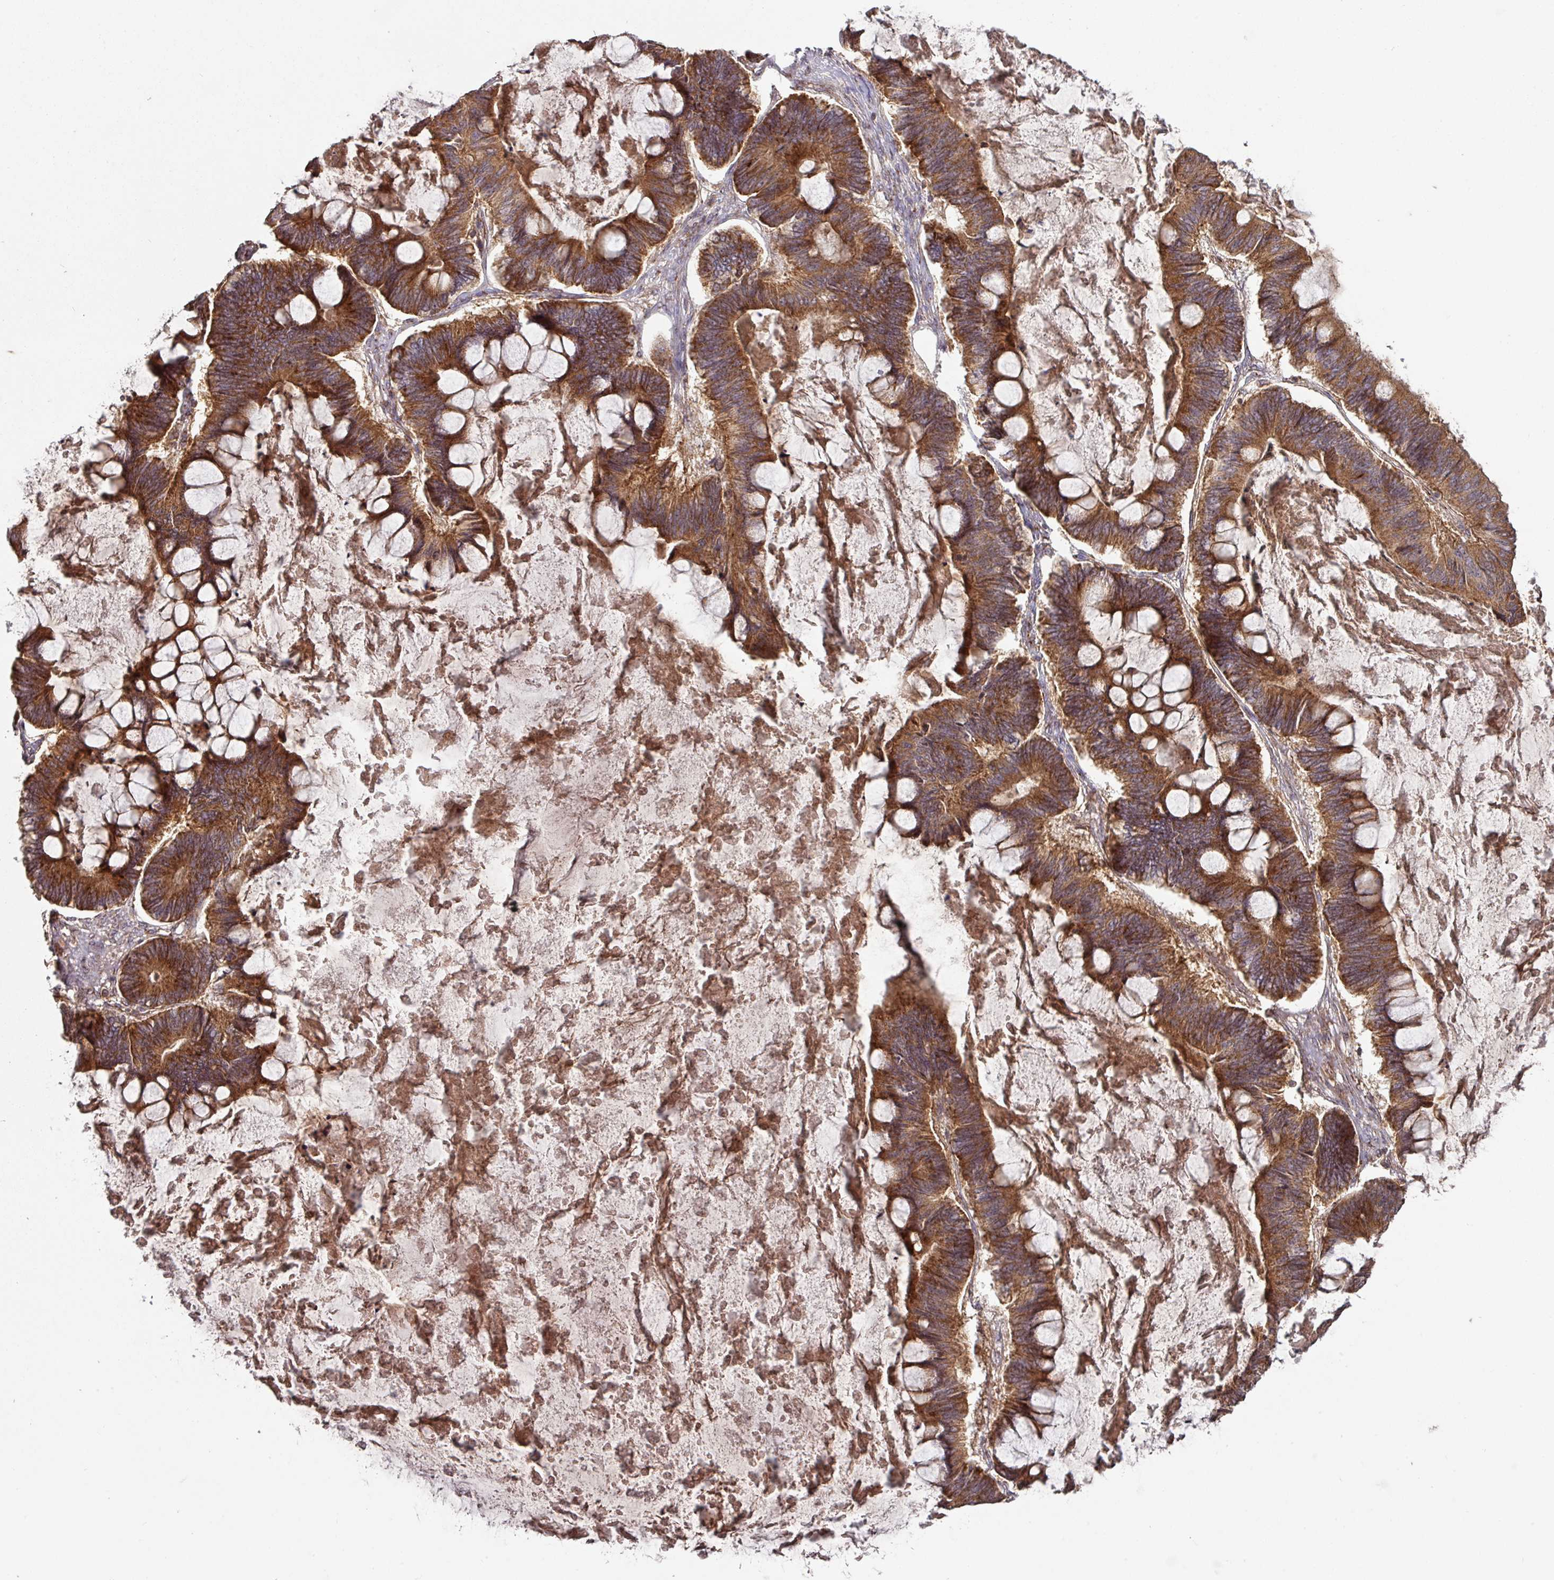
{"staining": {"intensity": "strong", "quantity": ">75%", "location": "cytoplasmic/membranous"}, "tissue": "ovarian cancer", "cell_type": "Tumor cells", "image_type": "cancer", "snomed": [{"axis": "morphology", "description": "Cystadenocarcinoma, mucinous, NOS"}, {"axis": "topography", "description": "Ovary"}], "caption": "Protein analysis of ovarian cancer tissue shows strong cytoplasmic/membranous positivity in about >75% of tumor cells.", "gene": "MRRF", "patient": {"sex": "female", "age": 61}}